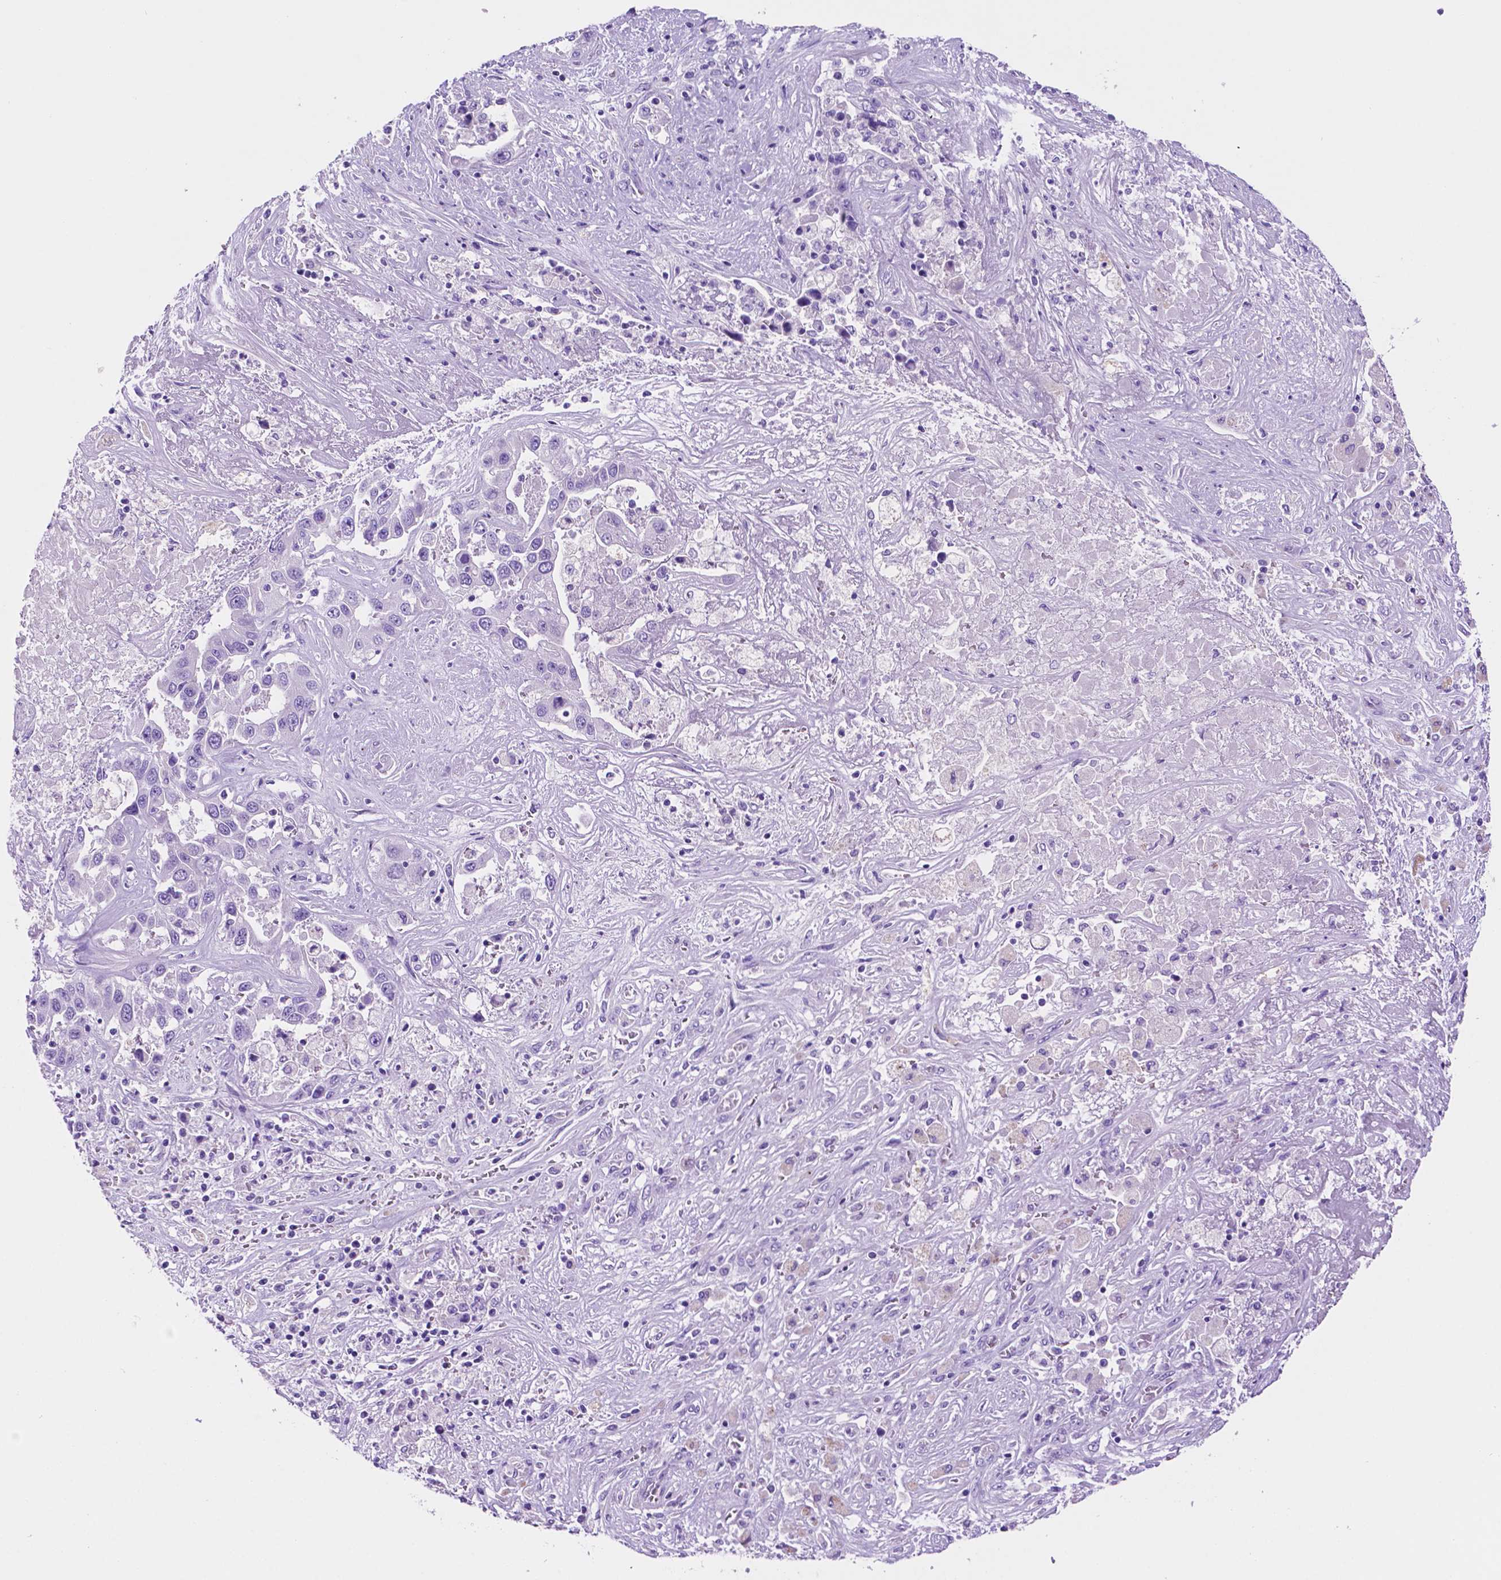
{"staining": {"intensity": "negative", "quantity": "none", "location": "none"}, "tissue": "liver cancer", "cell_type": "Tumor cells", "image_type": "cancer", "snomed": [{"axis": "morphology", "description": "Cholangiocarcinoma"}, {"axis": "topography", "description": "Liver"}], "caption": "Human liver cancer stained for a protein using immunohistochemistry exhibits no staining in tumor cells.", "gene": "FOXB2", "patient": {"sex": "female", "age": 52}}